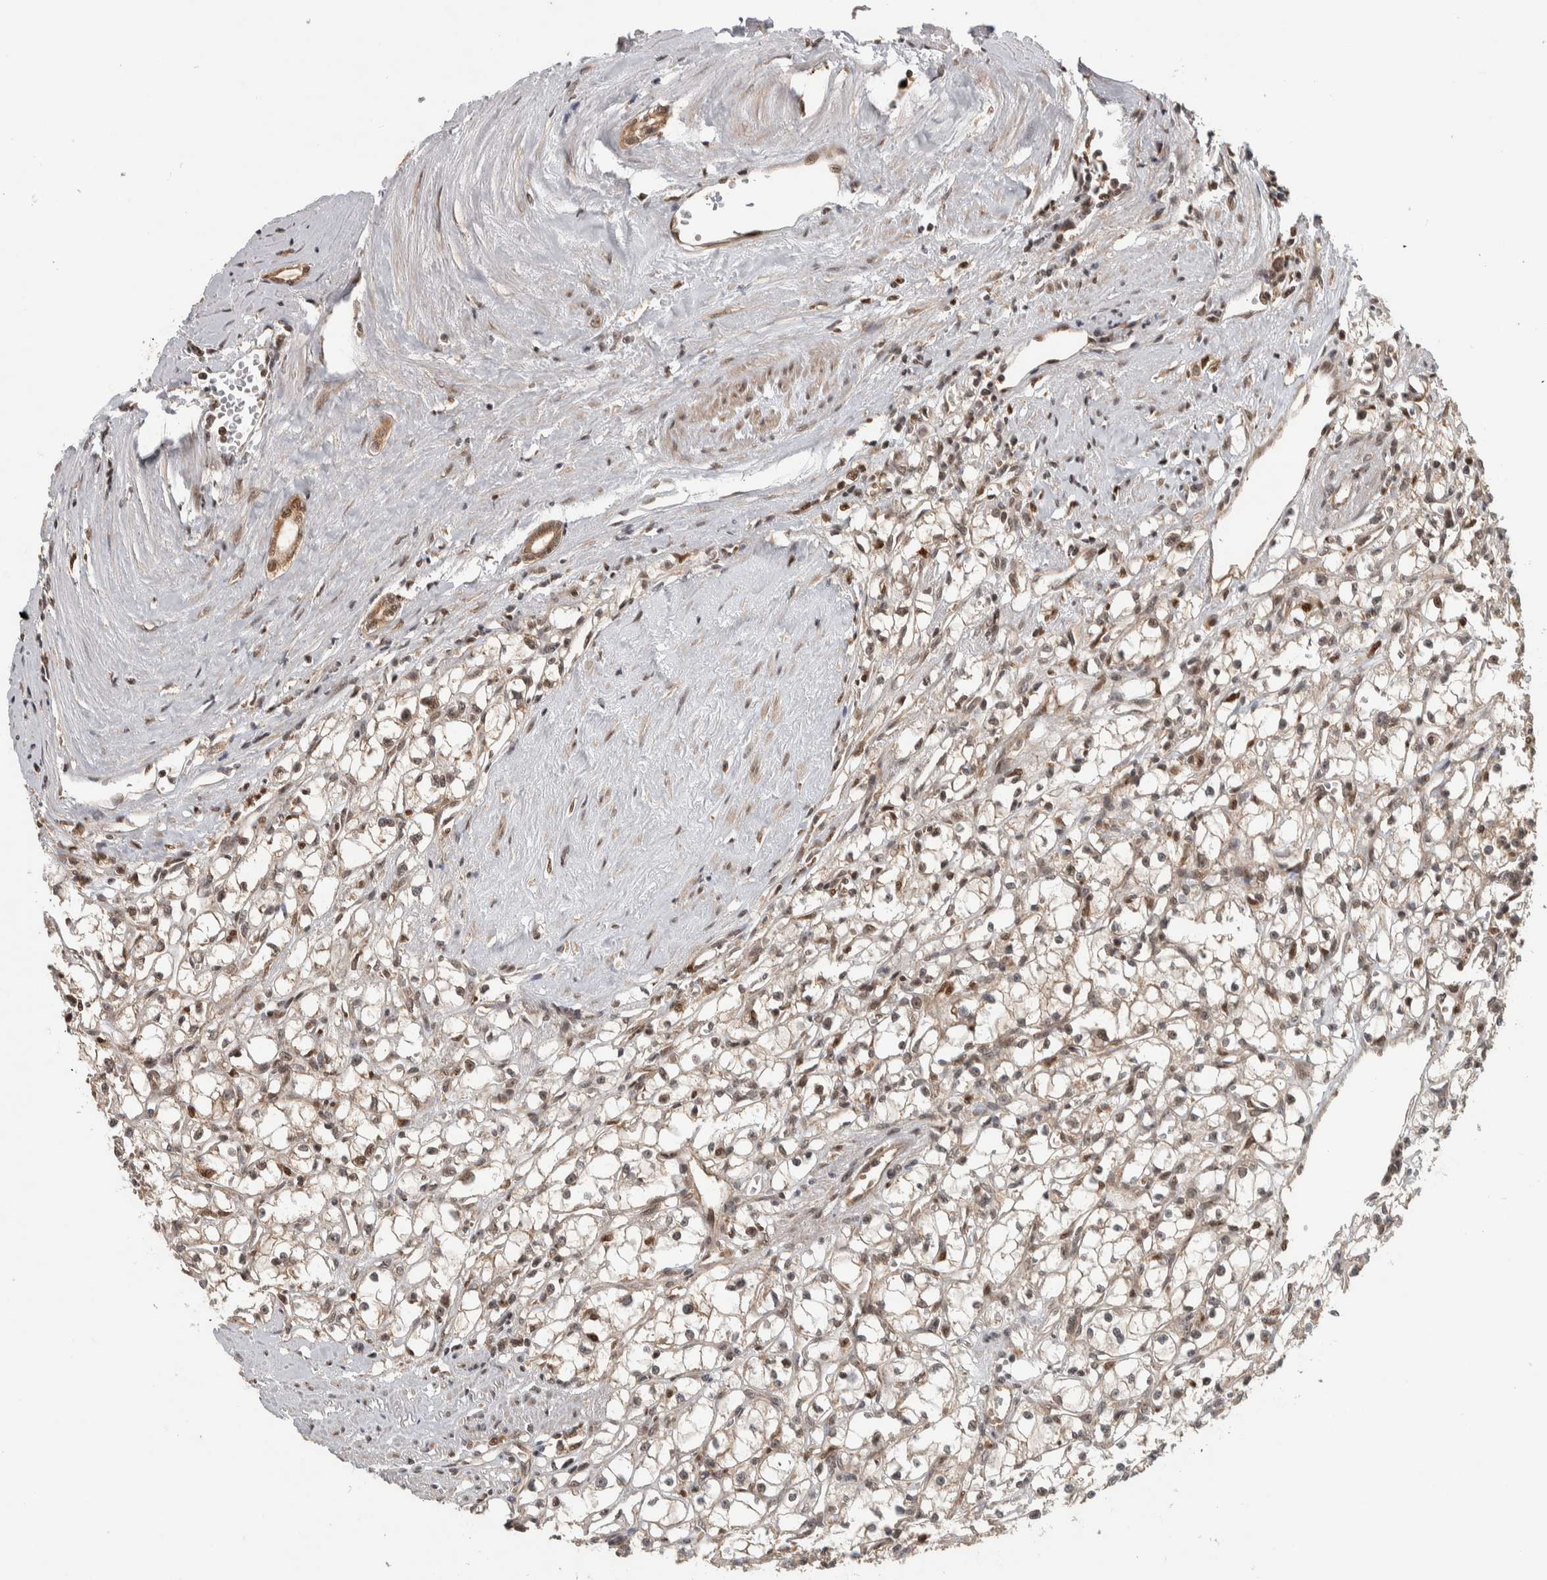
{"staining": {"intensity": "weak", "quantity": ">75%", "location": "cytoplasmic/membranous,nuclear"}, "tissue": "renal cancer", "cell_type": "Tumor cells", "image_type": "cancer", "snomed": [{"axis": "morphology", "description": "Adenocarcinoma, NOS"}, {"axis": "topography", "description": "Kidney"}], "caption": "Adenocarcinoma (renal) stained with IHC demonstrates weak cytoplasmic/membranous and nuclear staining in approximately >75% of tumor cells.", "gene": "RPS6KA4", "patient": {"sex": "male", "age": 56}}